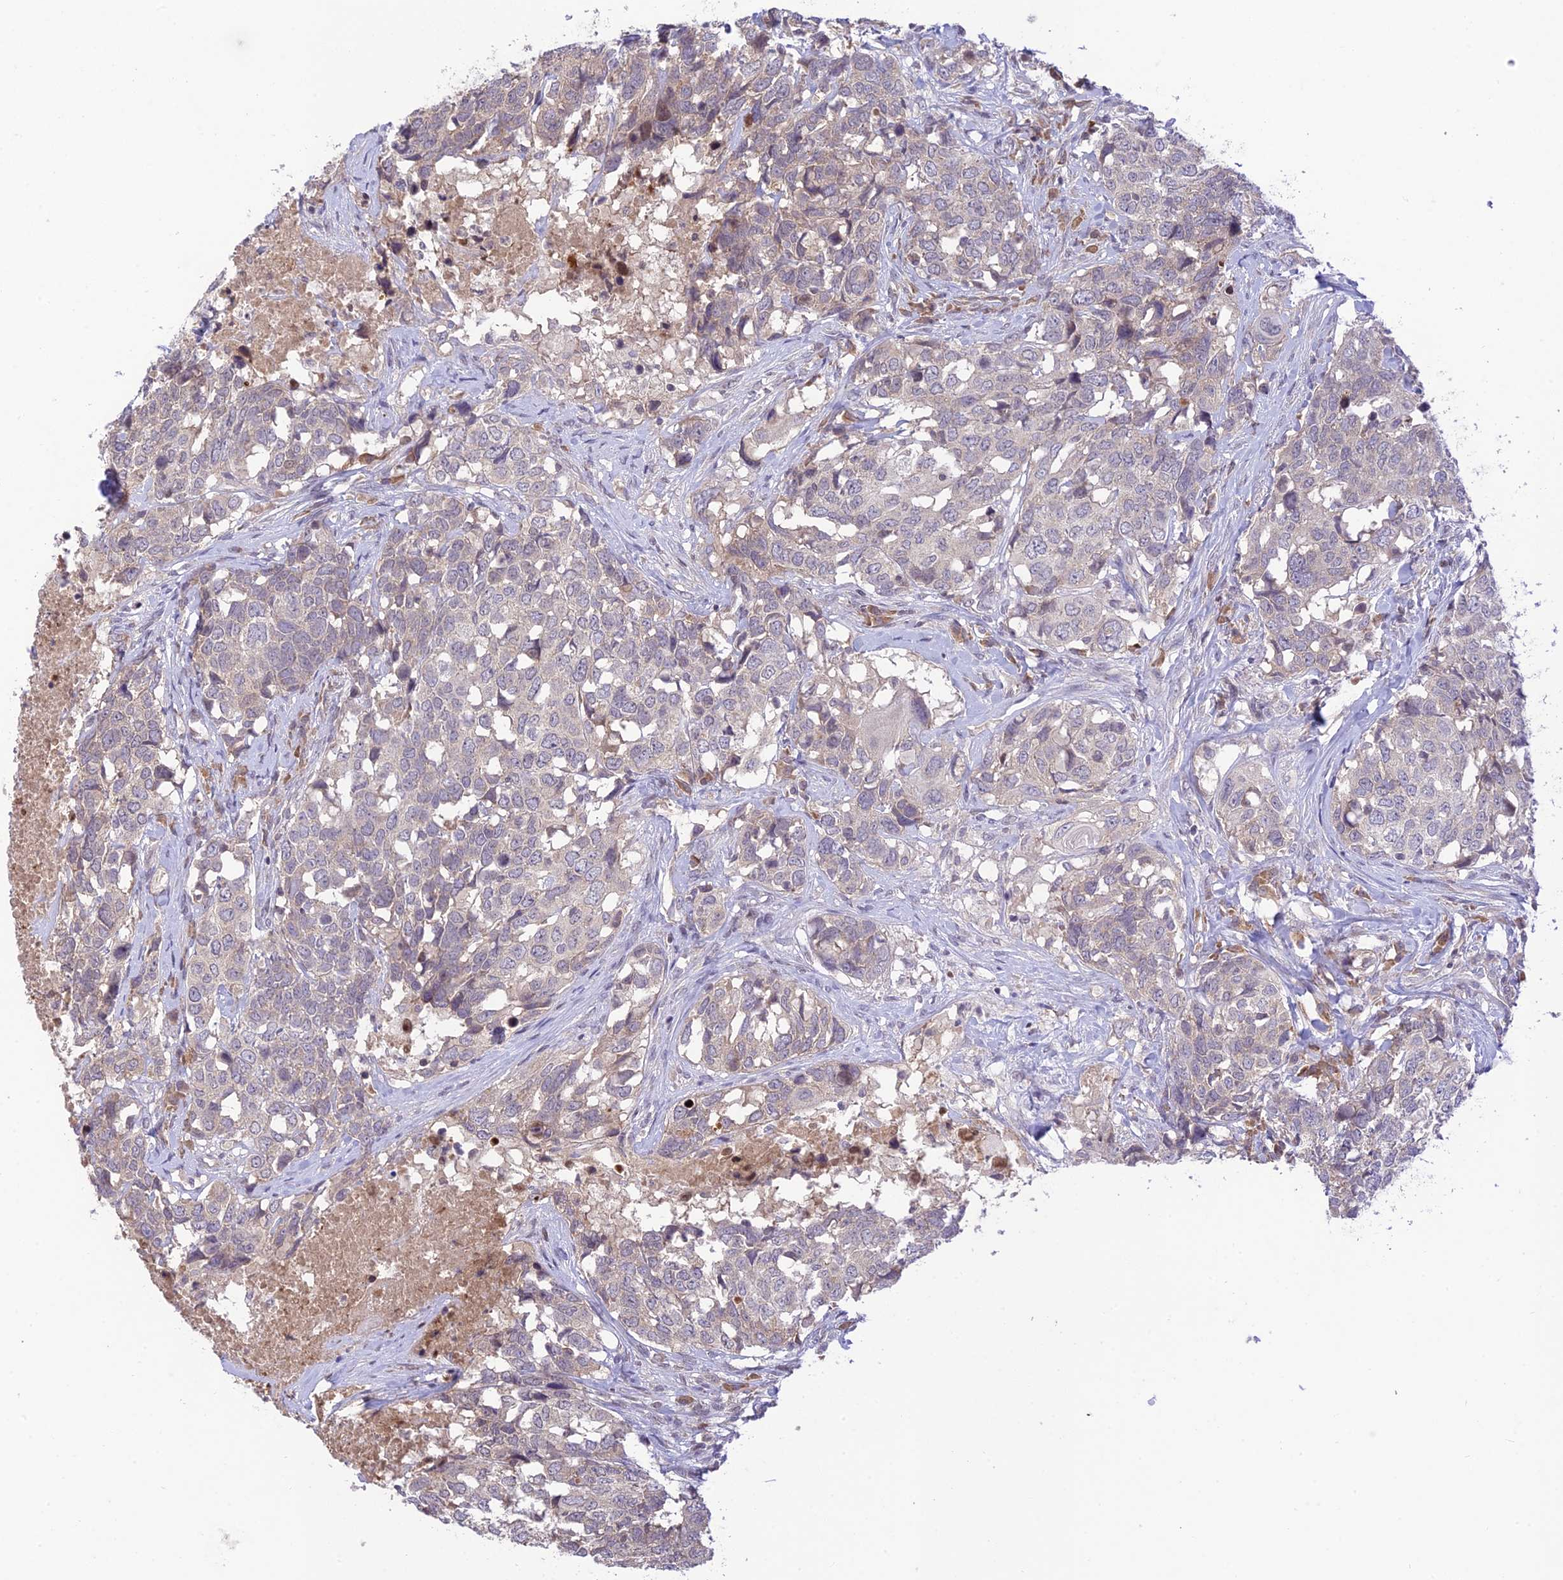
{"staining": {"intensity": "negative", "quantity": "none", "location": "none"}, "tissue": "head and neck cancer", "cell_type": "Tumor cells", "image_type": "cancer", "snomed": [{"axis": "morphology", "description": "Squamous cell carcinoma, NOS"}, {"axis": "topography", "description": "Head-Neck"}], "caption": "Tumor cells show no significant protein staining in head and neck cancer (squamous cell carcinoma). (IHC, brightfield microscopy, high magnification).", "gene": "TEKT1", "patient": {"sex": "male", "age": 66}}